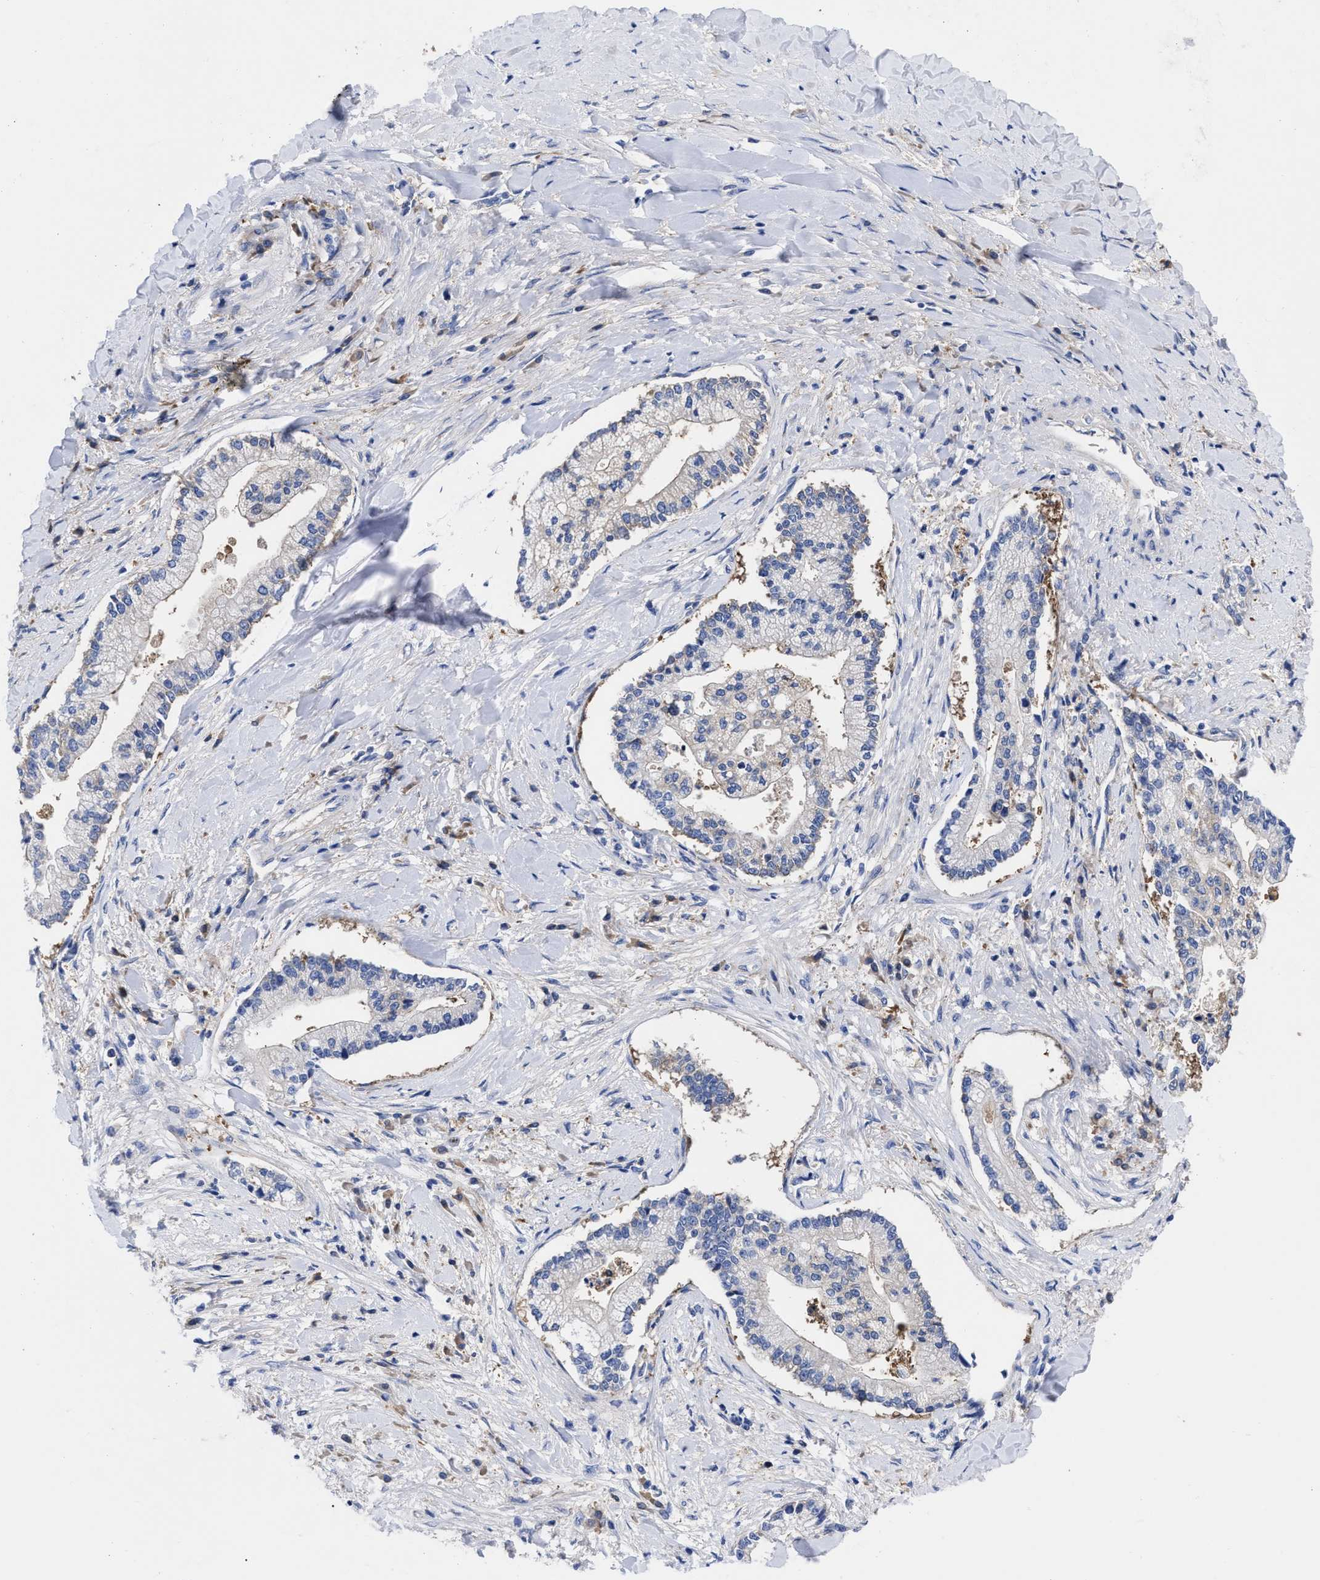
{"staining": {"intensity": "negative", "quantity": "none", "location": "none"}, "tissue": "liver cancer", "cell_type": "Tumor cells", "image_type": "cancer", "snomed": [{"axis": "morphology", "description": "Cholangiocarcinoma"}, {"axis": "topography", "description": "Liver"}], "caption": "A high-resolution micrograph shows immunohistochemistry staining of cholangiocarcinoma (liver), which reveals no significant staining in tumor cells. (DAB immunohistochemistry, high magnification).", "gene": "RBKS", "patient": {"sex": "male", "age": 50}}